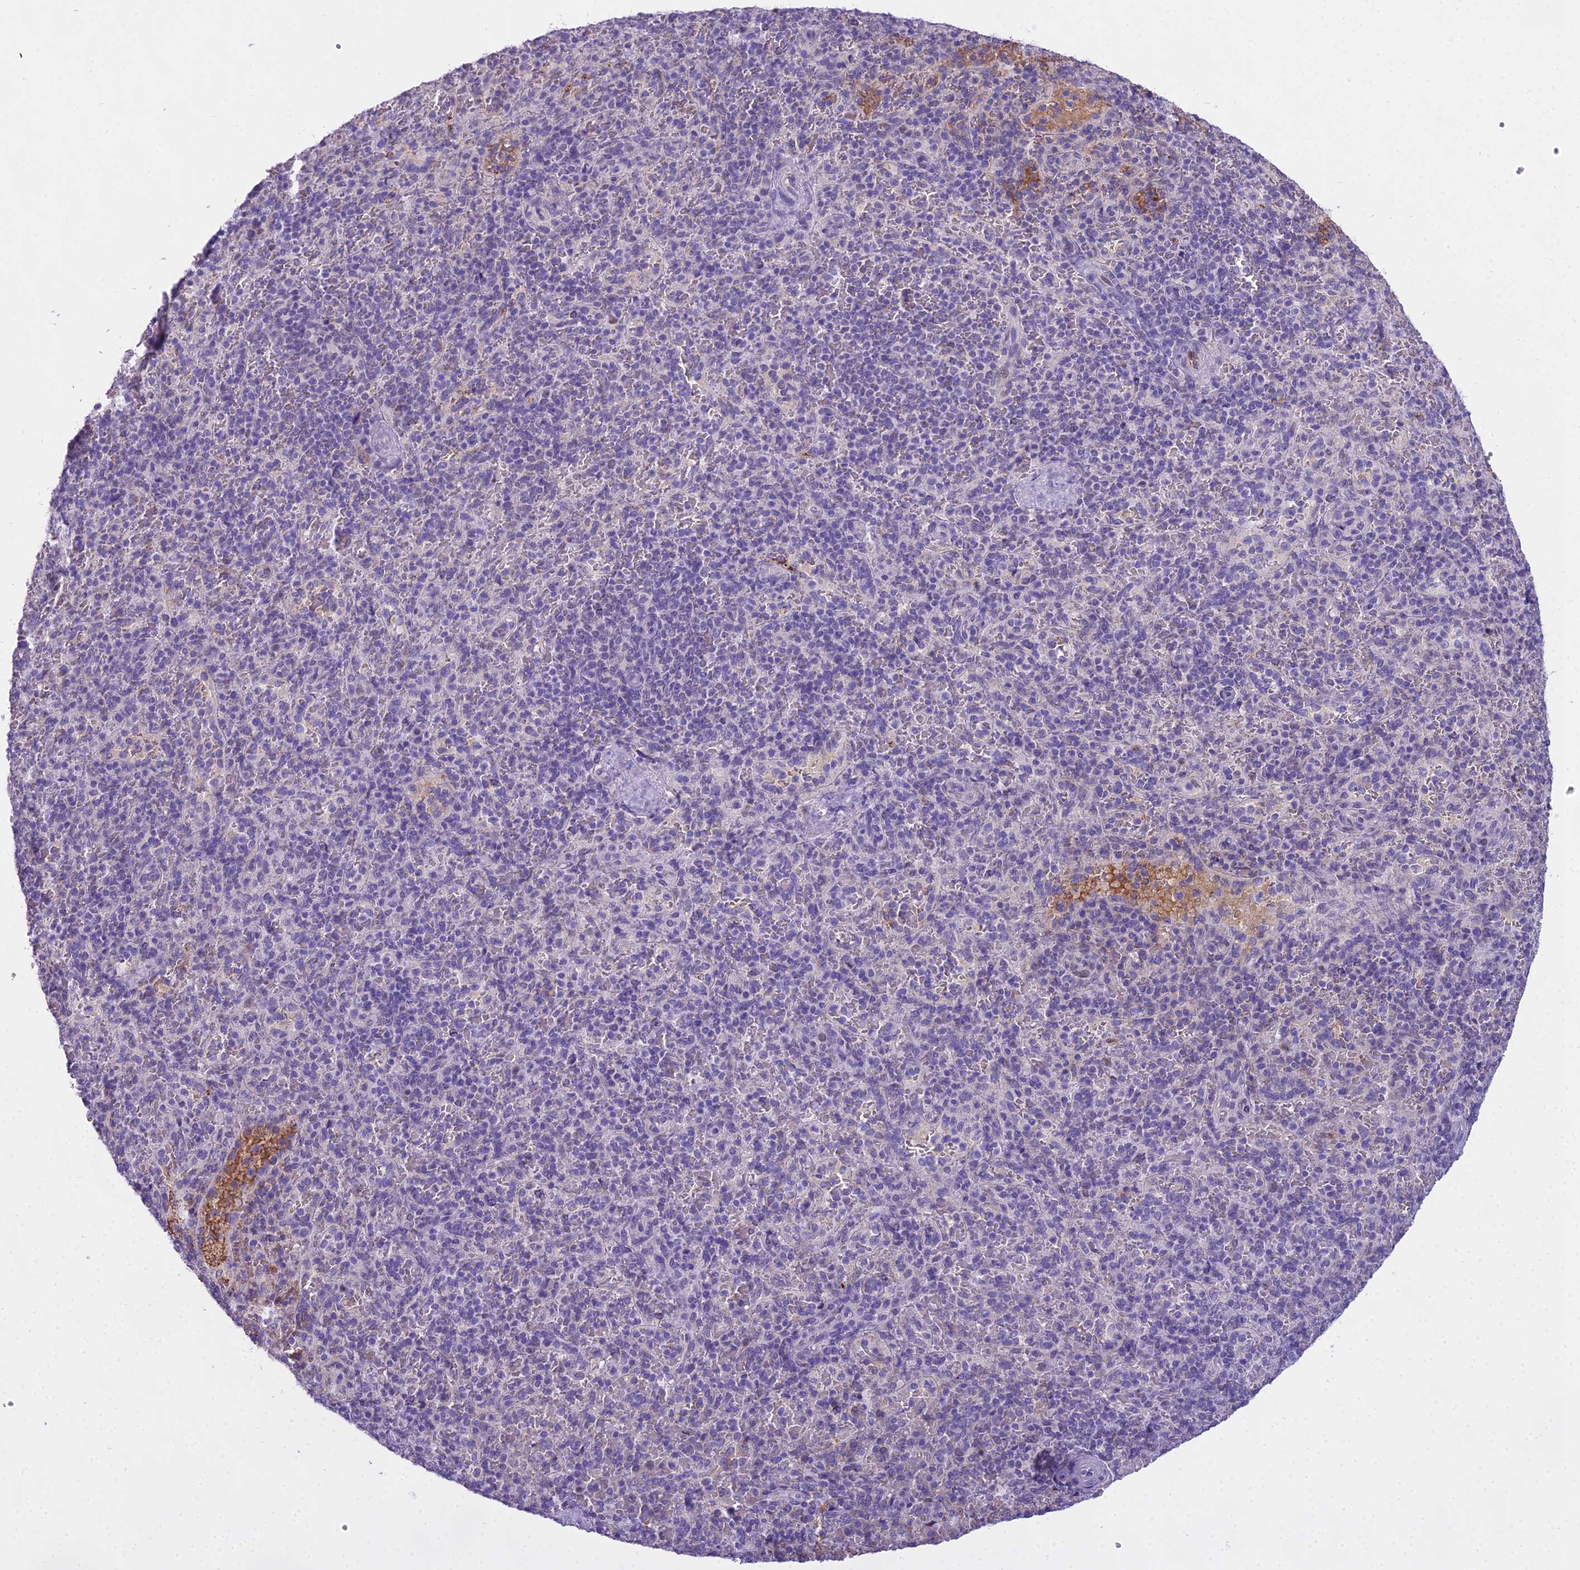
{"staining": {"intensity": "negative", "quantity": "none", "location": "none"}, "tissue": "spleen", "cell_type": "Cells in red pulp", "image_type": "normal", "snomed": [{"axis": "morphology", "description": "Normal tissue, NOS"}, {"axis": "topography", "description": "Spleen"}], "caption": "High power microscopy micrograph of an immunohistochemistry photomicrograph of benign spleen, revealing no significant expression in cells in red pulp. The staining is performed using DAB (3,3'-diaminobenzidine) brown chromogen with nuclei counter-stained in using hematoxylin.", "gene": "MAT2A", "patient": {"sex": "male", "age": 82}}